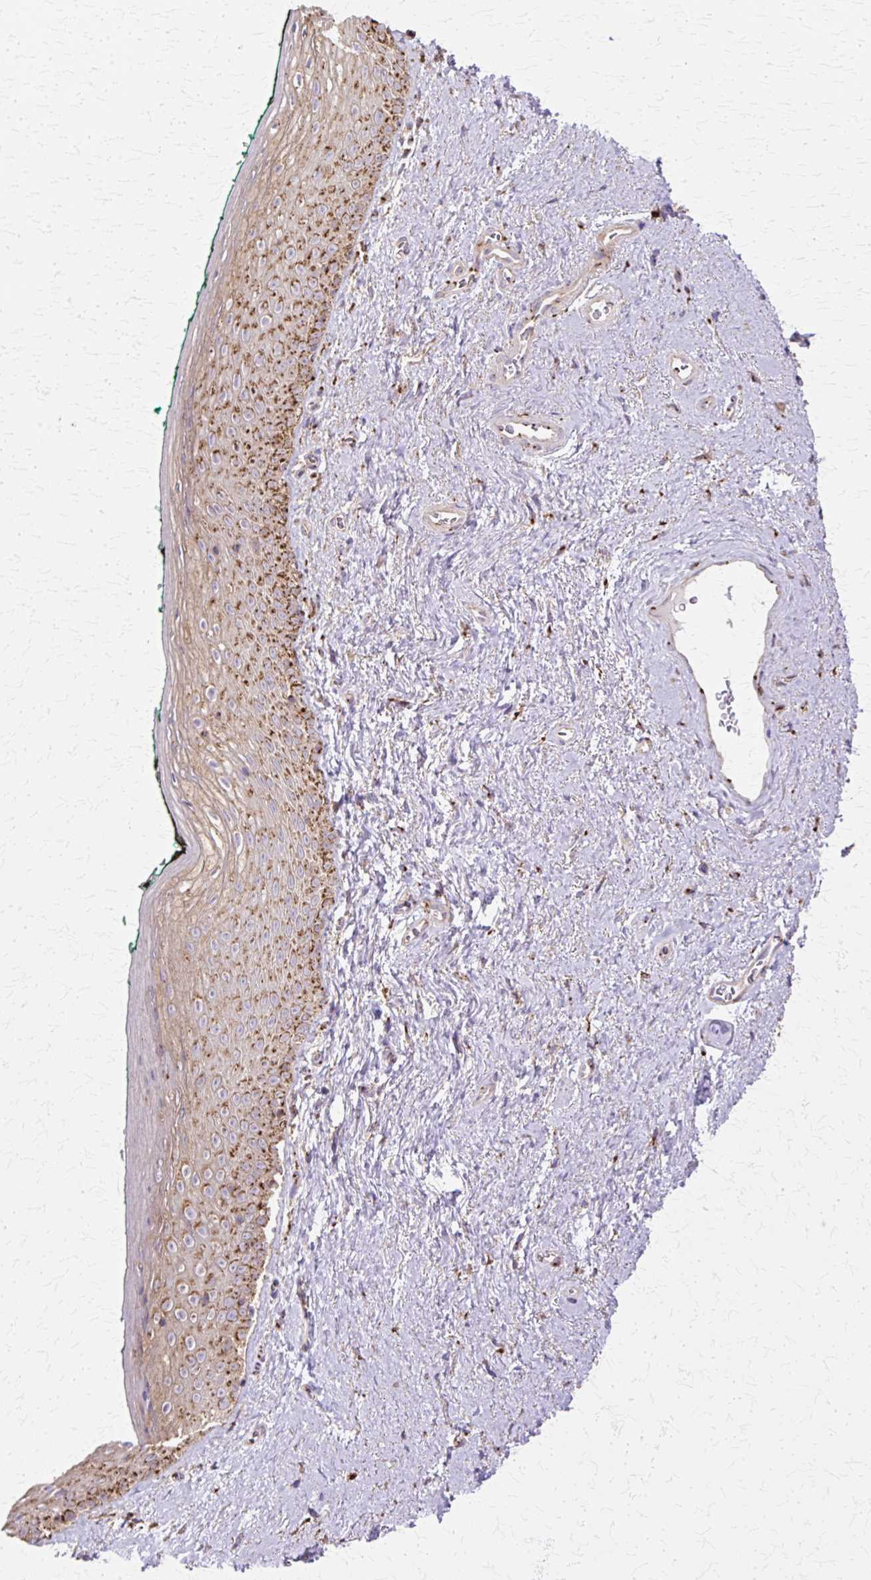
{"staining": {"intensity": "moderate", "quantity": "25%-75%", "location": "cytoplasmic/membranous"}, "tissue": "vagina", "cell_type": "Squamous epithelial cells", "image_type": "normal", "snomed": [{"axis": "morphology", "description": "Normal tissue, NOS"}, {"axis": "topography", "description": "Vulva"}, {"axis": "topography", "description": "Vagina"}, {"axis": "topography", "description": "Peripheral nerve tissue"}], "caption": "IHC (DAB) staining of unremarkable vagina shows moderate cytoplasmic/membranous protein positivity in about 25%-75% of squamous epithelial cells. The protein of interest is stained brown, and the nuclei are stained in blue (DAB IHC with brightfield microscopy, high magnification).", "gene": "COPB1", "patient": {"sex": "female", "age": 66}}